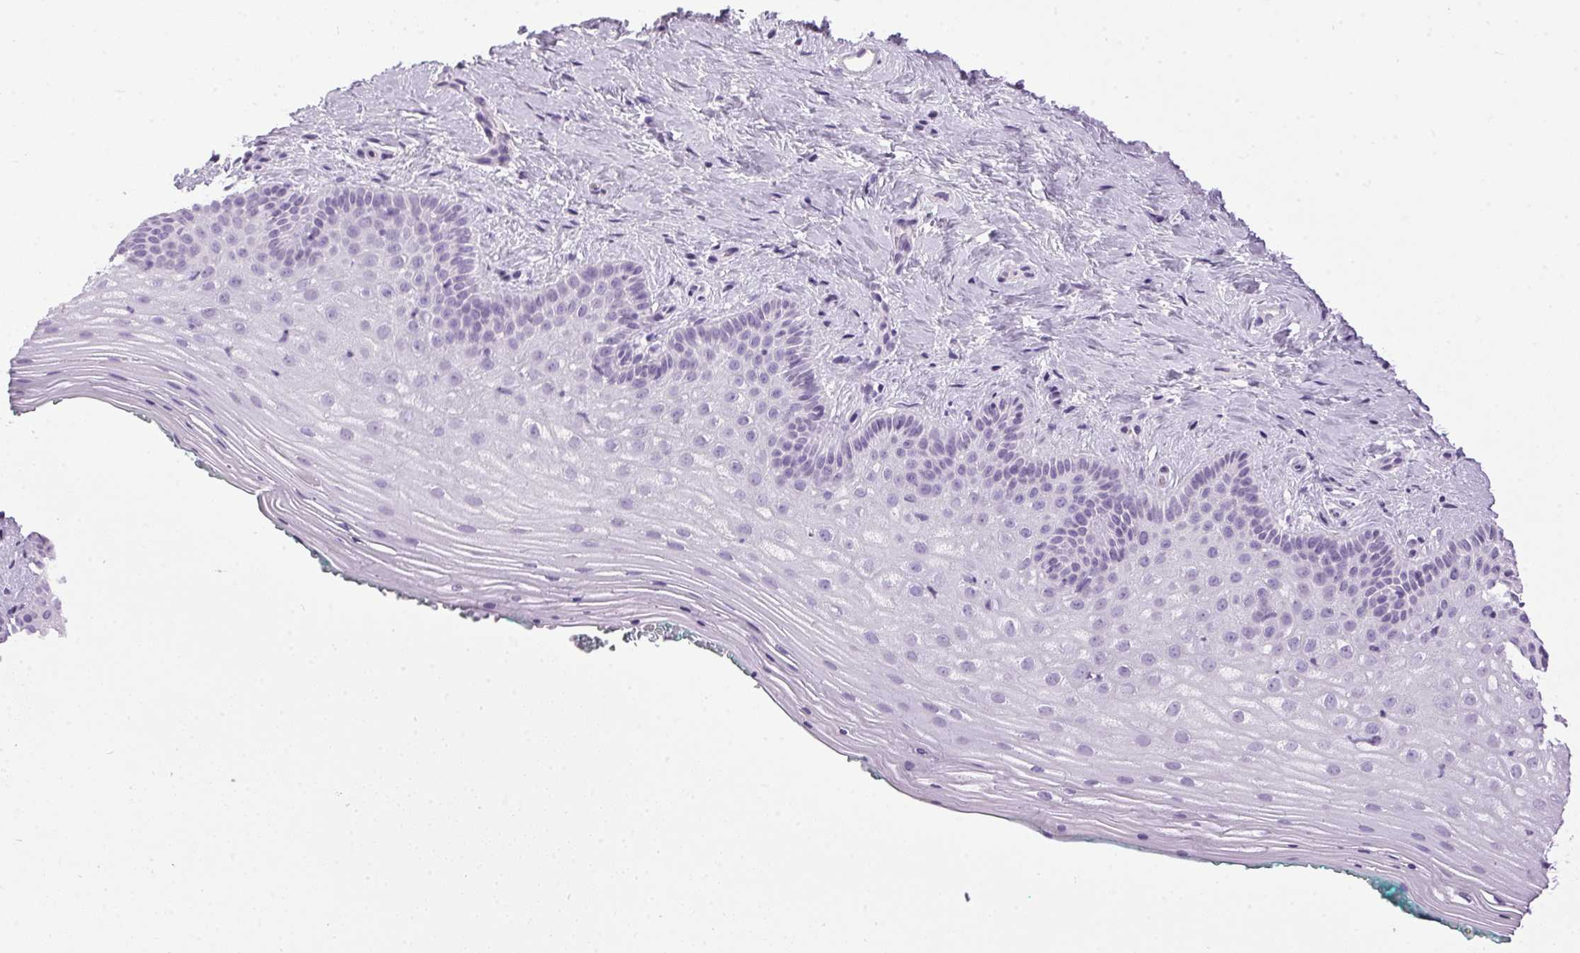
{"staining": {"intensity": "negative", "quantity": "none", "location": "none"}, "tissue": "vagina", "cell_type": "Squamous epithelial cells", "image_type": "normal", "snomed": [{"axis": "morphology", "description": "Normal tissue, NOS"}, {"axis": "topography", "description": "Vagina"}], "caption": "Immunohistochemistry (IHC) image of benign vagina stained for a protein (brown), which exhibits no expression in squamous epithelial cells.", "gene": "SP7", "patient": {"sex": "female", "age": 45}}